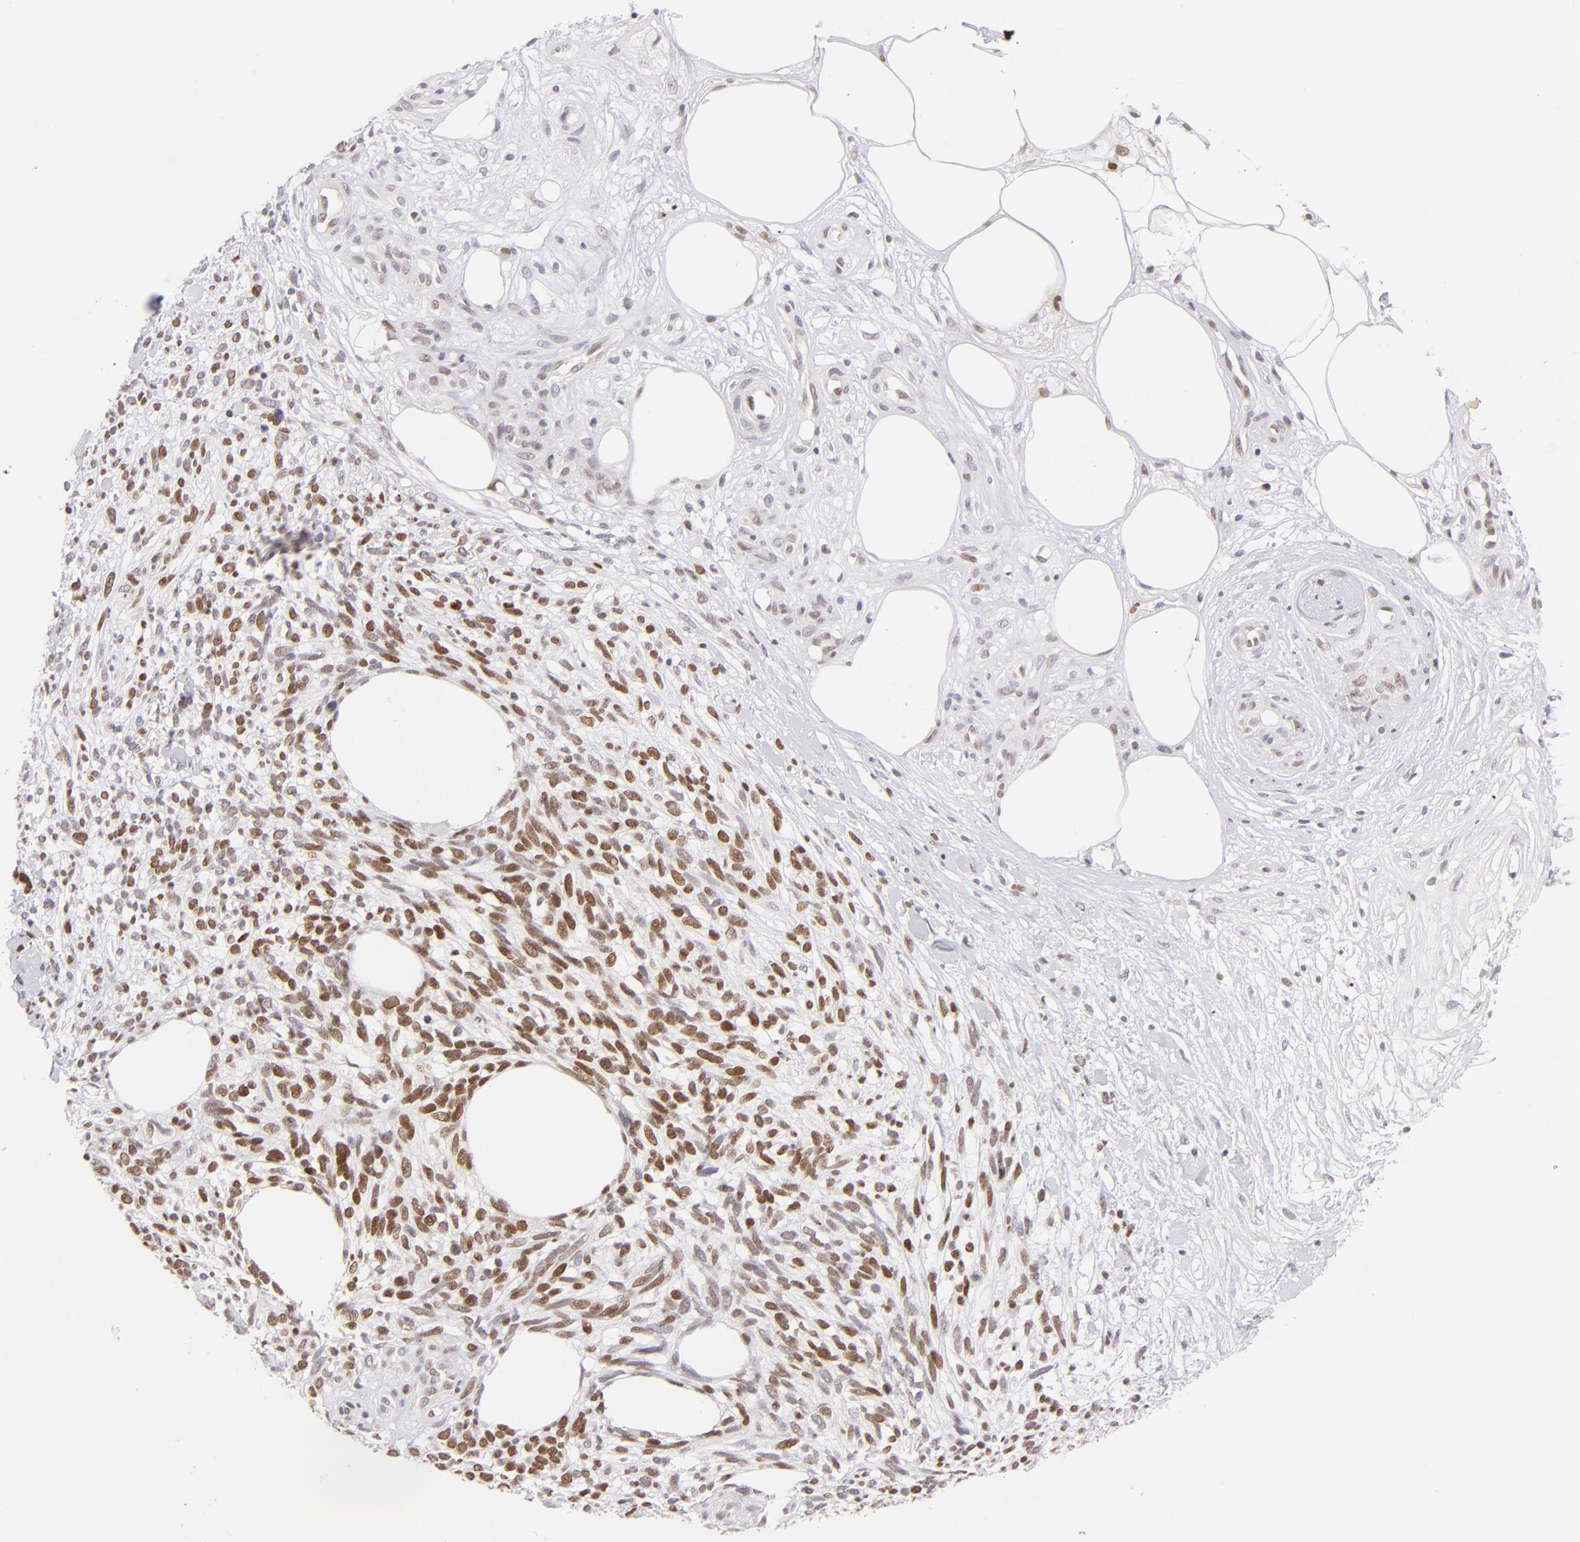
{"staining": {"intensity": "moderate", "quantity": ">75%", "location": "nuclear"}, "tissue": "melanoma", "cell_type": "Tumor cells", "image_type": "cancer", "snomed": [{"axis": "morphology", "description": "Malignant melanoma, NOS"}, {"axis": "topography", "description": "Skin"}], "caption": "Protein expression analysis of human melanoma reveals moderate nuclear staining in about >75% of tumor cells.", "gene": "POU2F1", "patient": {"sex": "female", "age": 85}}